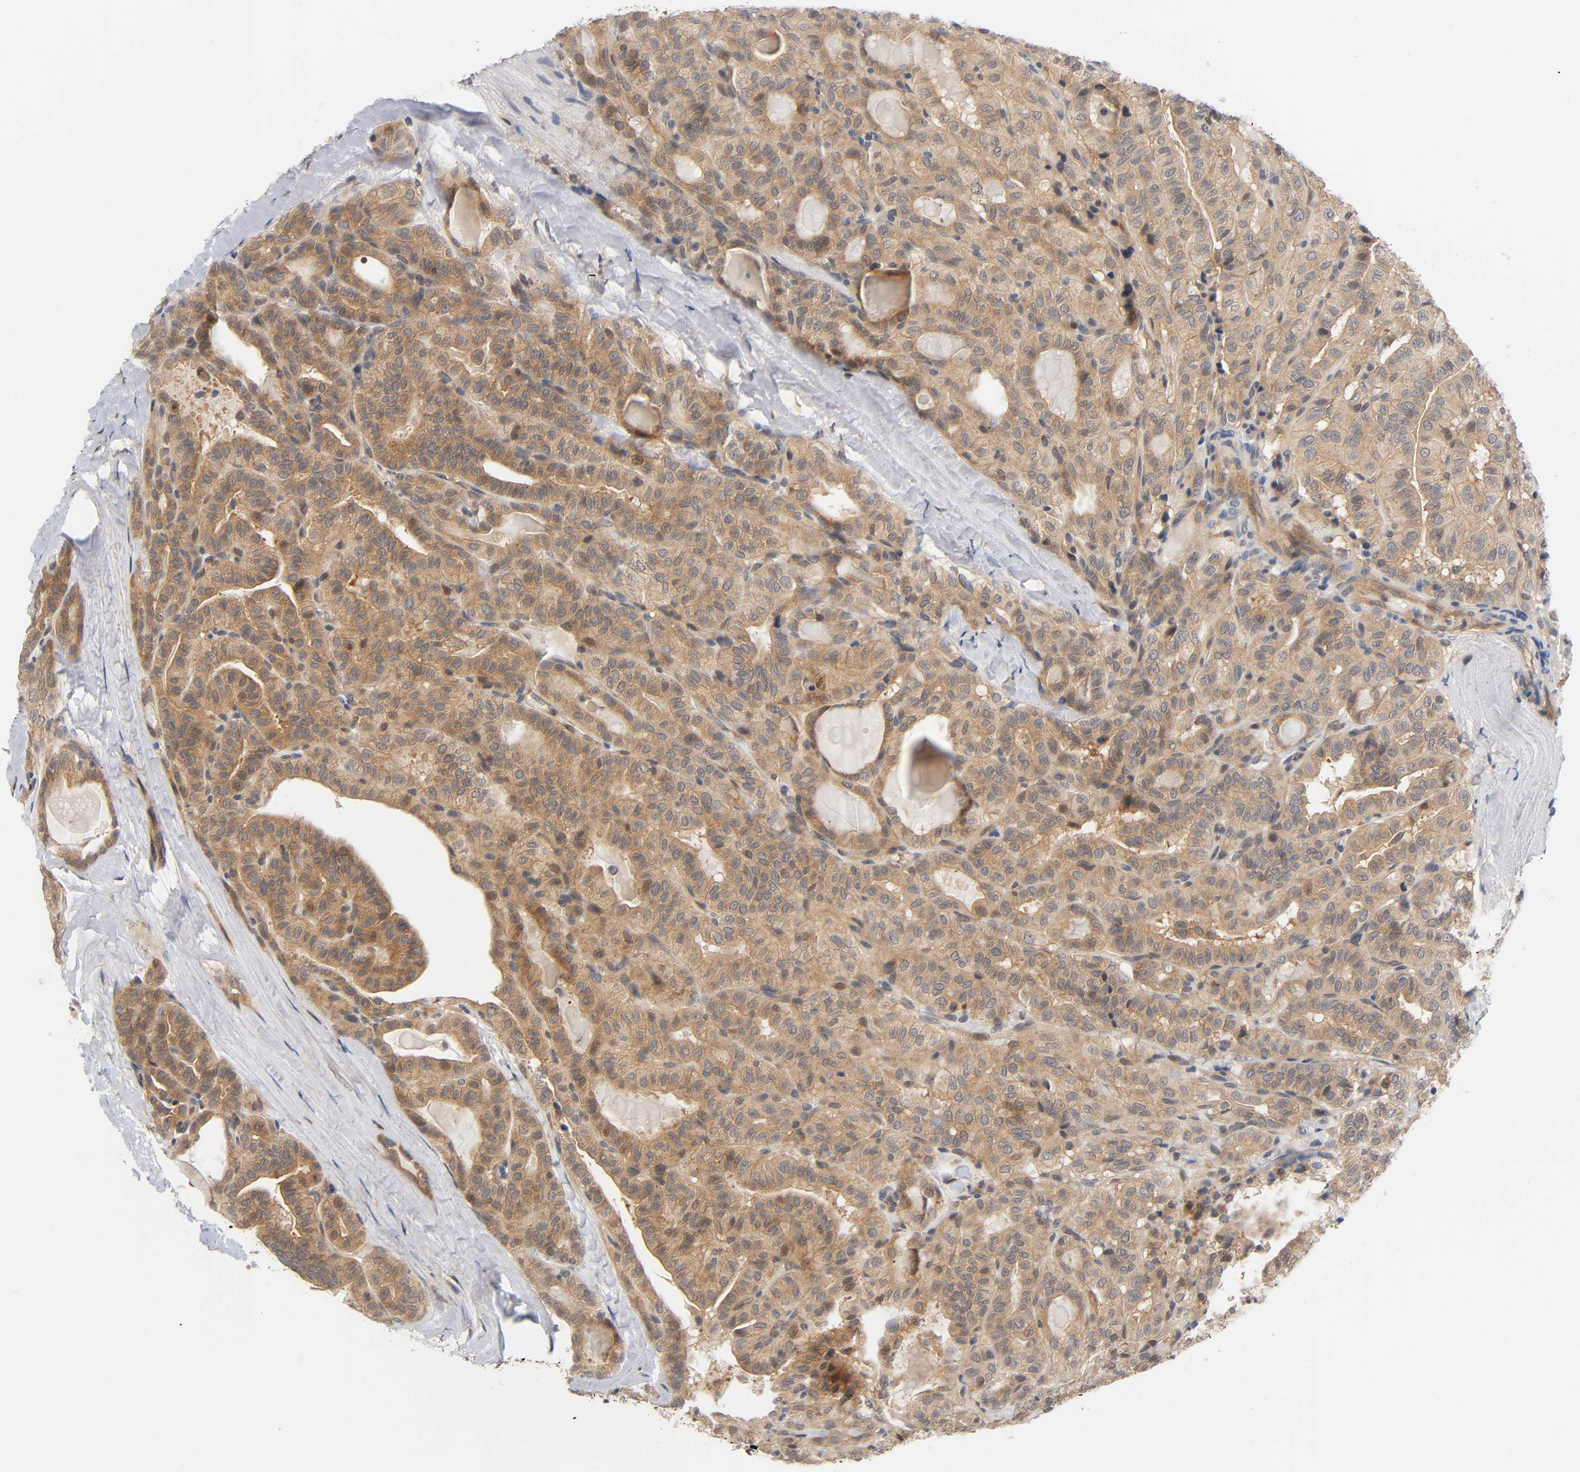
{"staining": {"intensity": "moderate", "quantity": ">75%", "location": "cytoplasmic/membranous"}, "tissue": "thyroid cancer", "cell_type": "Tumor cells", "image_type": "cancer", "snomed": [{"axis": "morphology", "description": "Papillary adenocarcinoma, NOS"}, {"axis": "topography", "description": "Thyroid gland"}], "caption": "High-power microscopy captured an immunohistochemistry (IHC) photomicrograph of papillary adenocarcinoma (thyroid), revealing moderate cytoplasmic/membranous positivity in approximately >75% of tumor cells. The protein is shown in brown color, while the nuclei are stained blue.", "gene": "PRKAB1", "patient": {"sex": "male", "age": 77}}